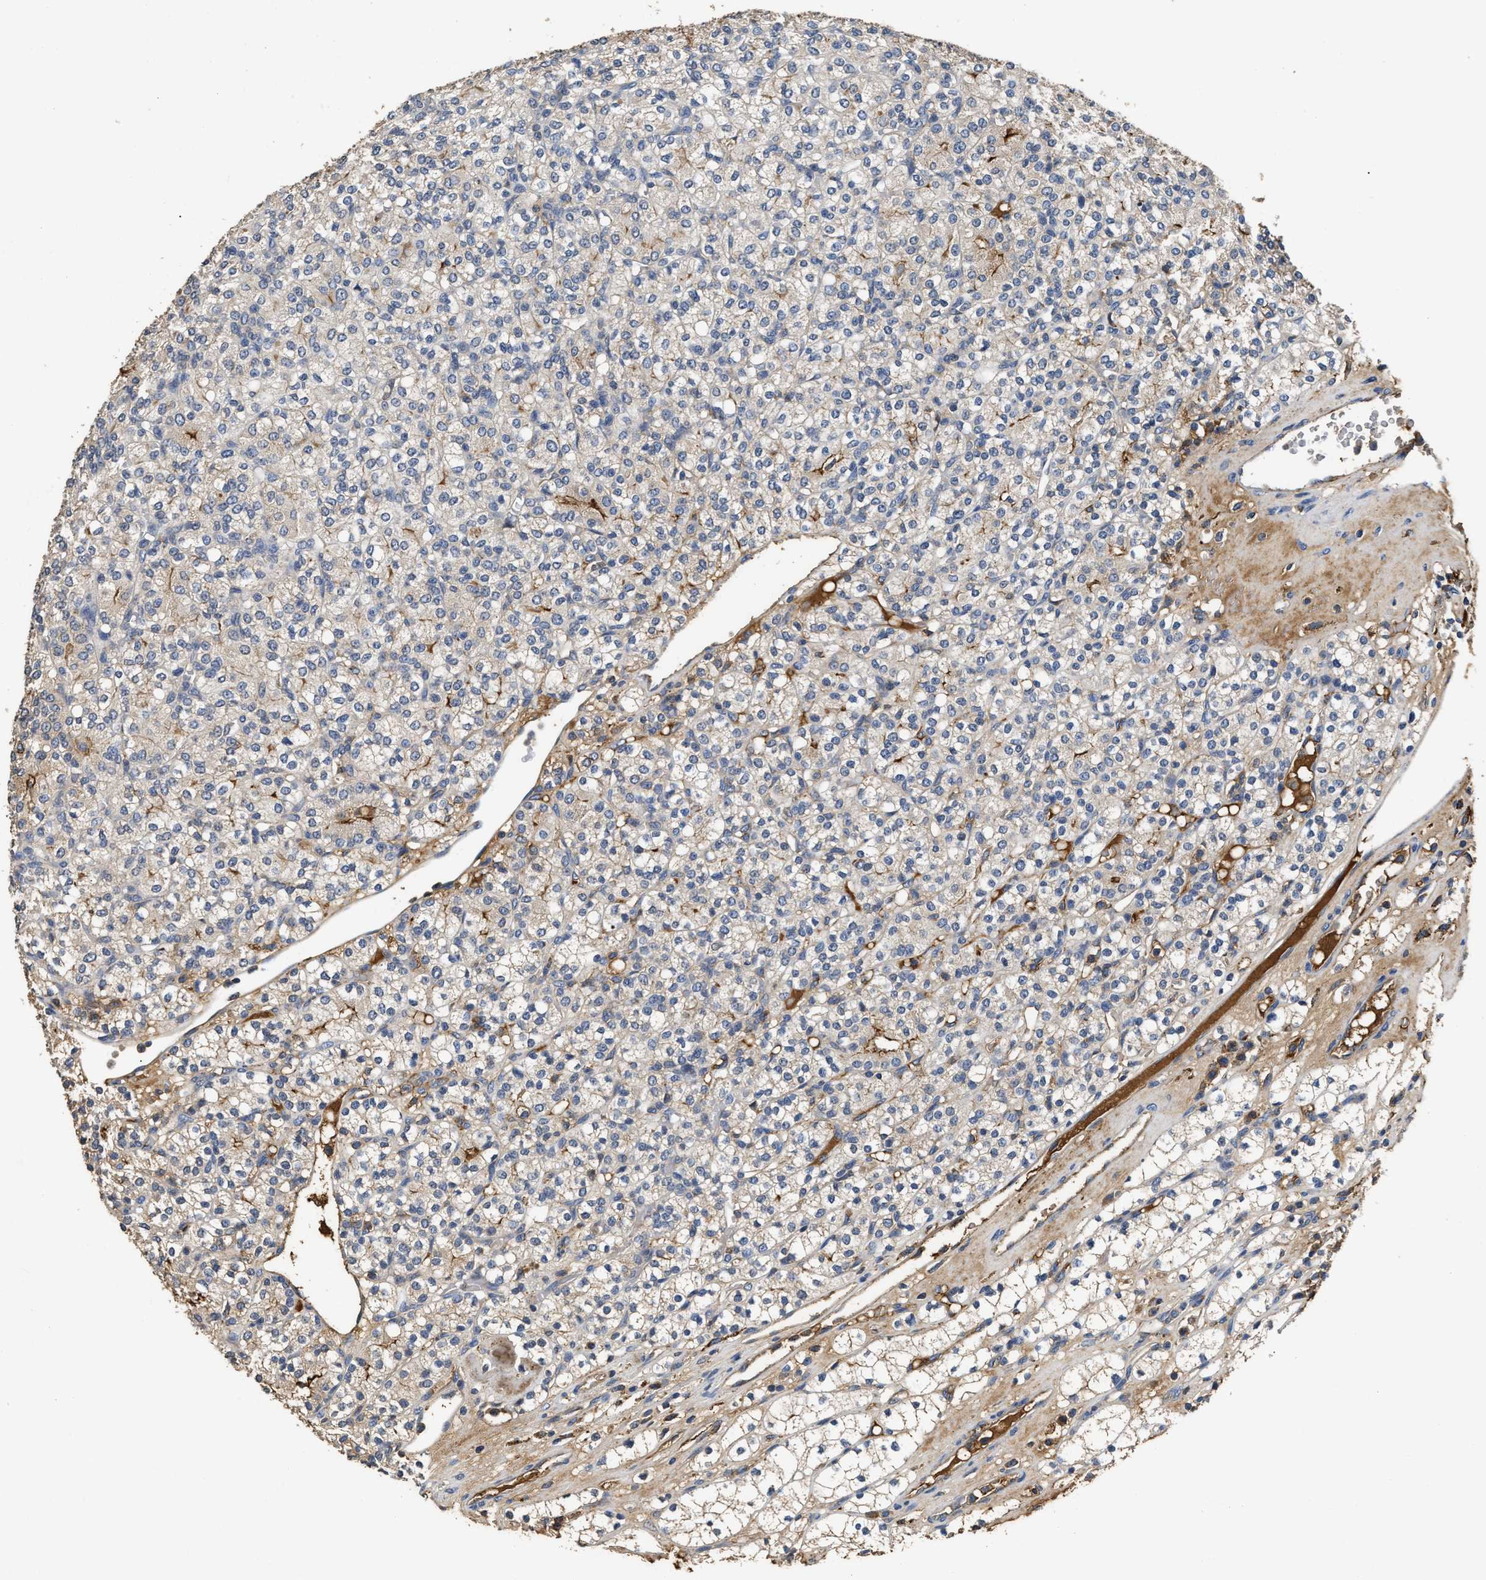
{"staining": {"intensity": "moderate", "quantity": "<25%", "location": "cytoplasmic/membranous"}, "tissue": "renal cancer", "cell_type": "Tumor cells", "image_type": "cancer", "snomed": [{"axis": "morphology", "description": "Adenocarcinoma, NOS"}, {"axis": "topography", "description": "Kidney"}], "caption": "Protein expression analysis of renal adenocarcinoma demonstrates moderate cytoplasmic/membranous staining in about <25% of tumor cells.", "gene": "C3", "patient": {"sex": "male", "age": 77}}